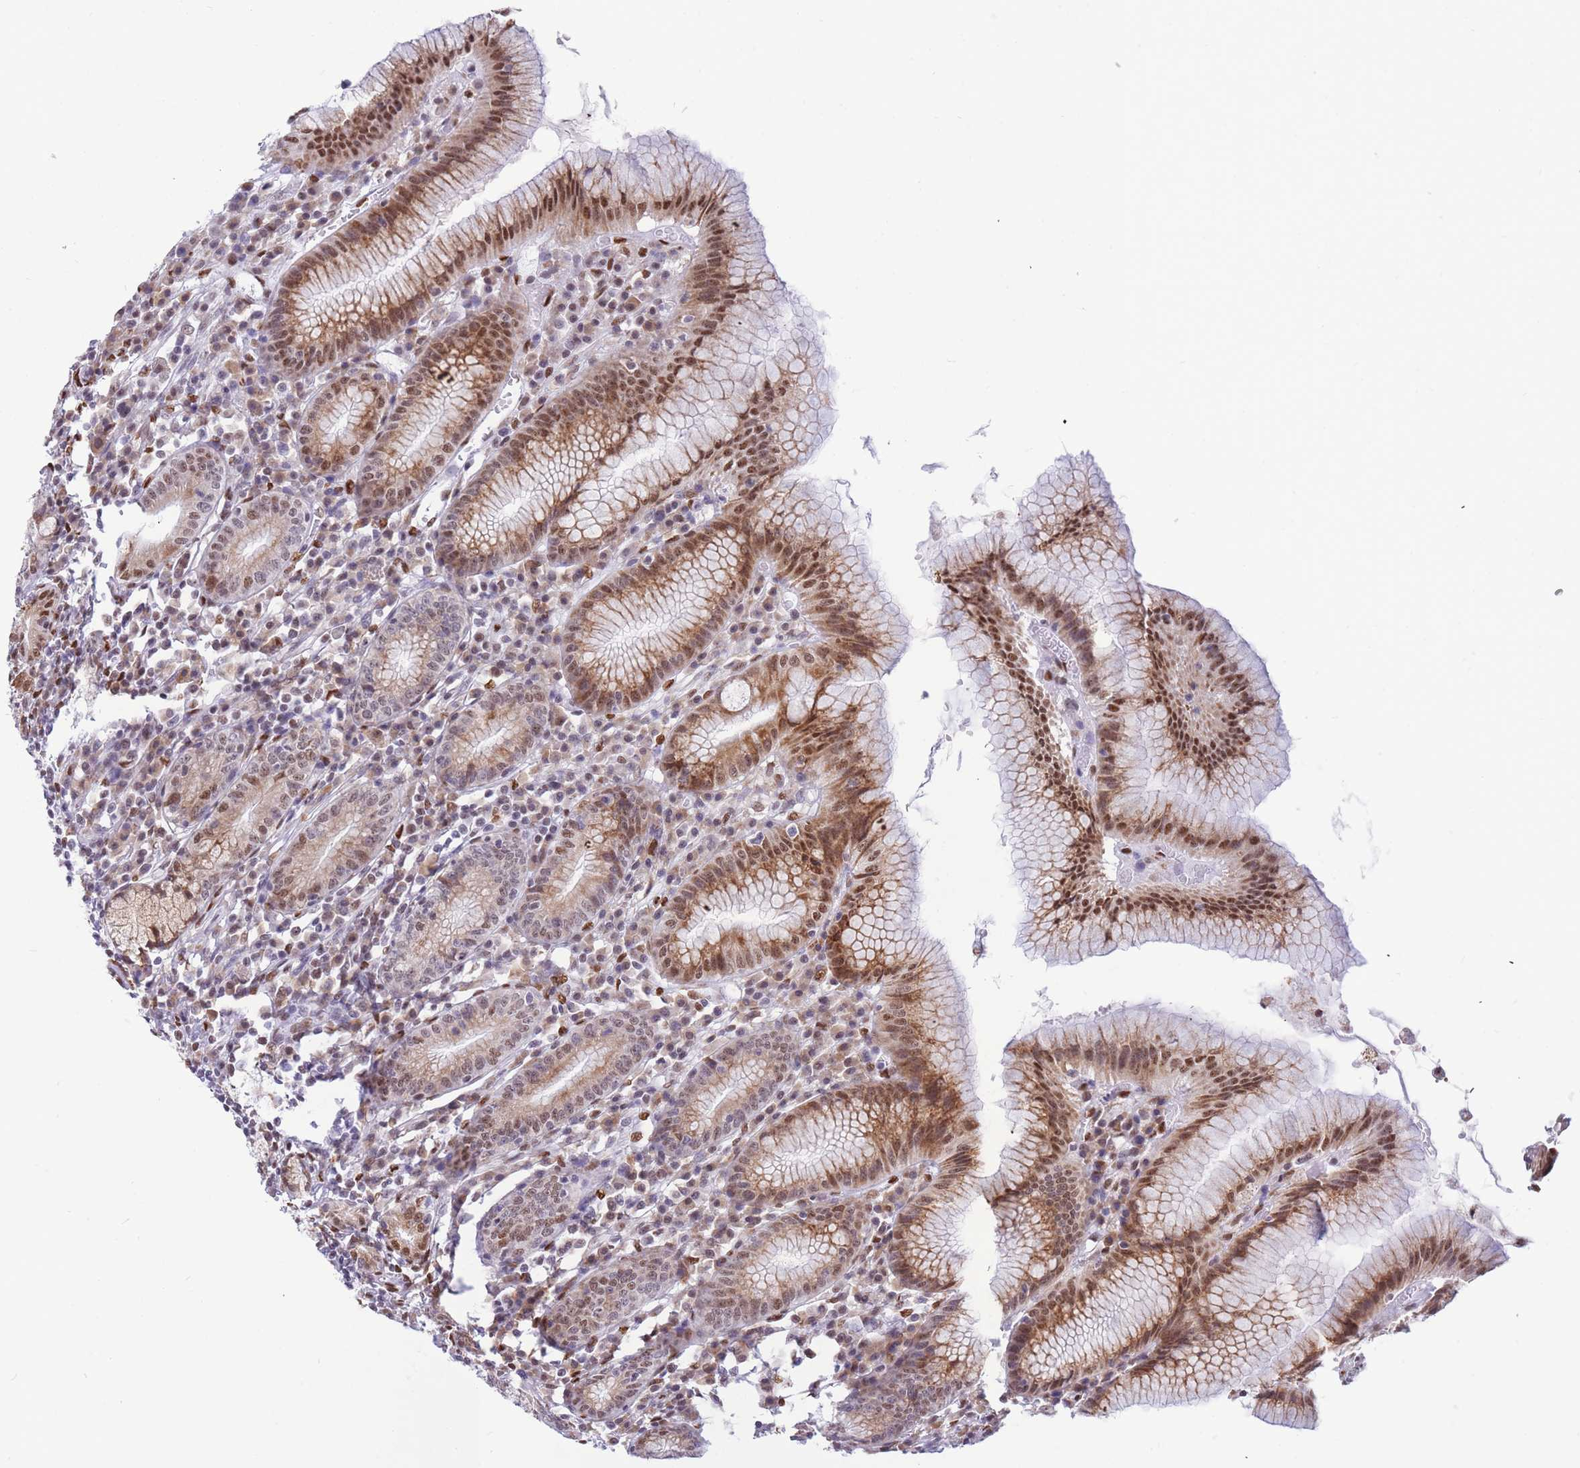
{"staining": {"intensity": "moderate", "quantity": "25%-75%", "location": "cytoplasmic/membranous,nuclear"}, "tissue": "stomach", "cell_type": "Glandular cells", "image_type": "normal", "snomed": [{"axis": "morphology", "description": "Normal tissue, NOS"}, {"axis": "topography", "description": "Stomach"}], "caption": "Immunohistochemical staining of benign stomach reveals moderate cytoplasmic/membranous,nuclear protein positivity in about 25%-75% of glandular cells.", "gene": "FAM153A", "patient": {"sex": "male", "age": 55}}